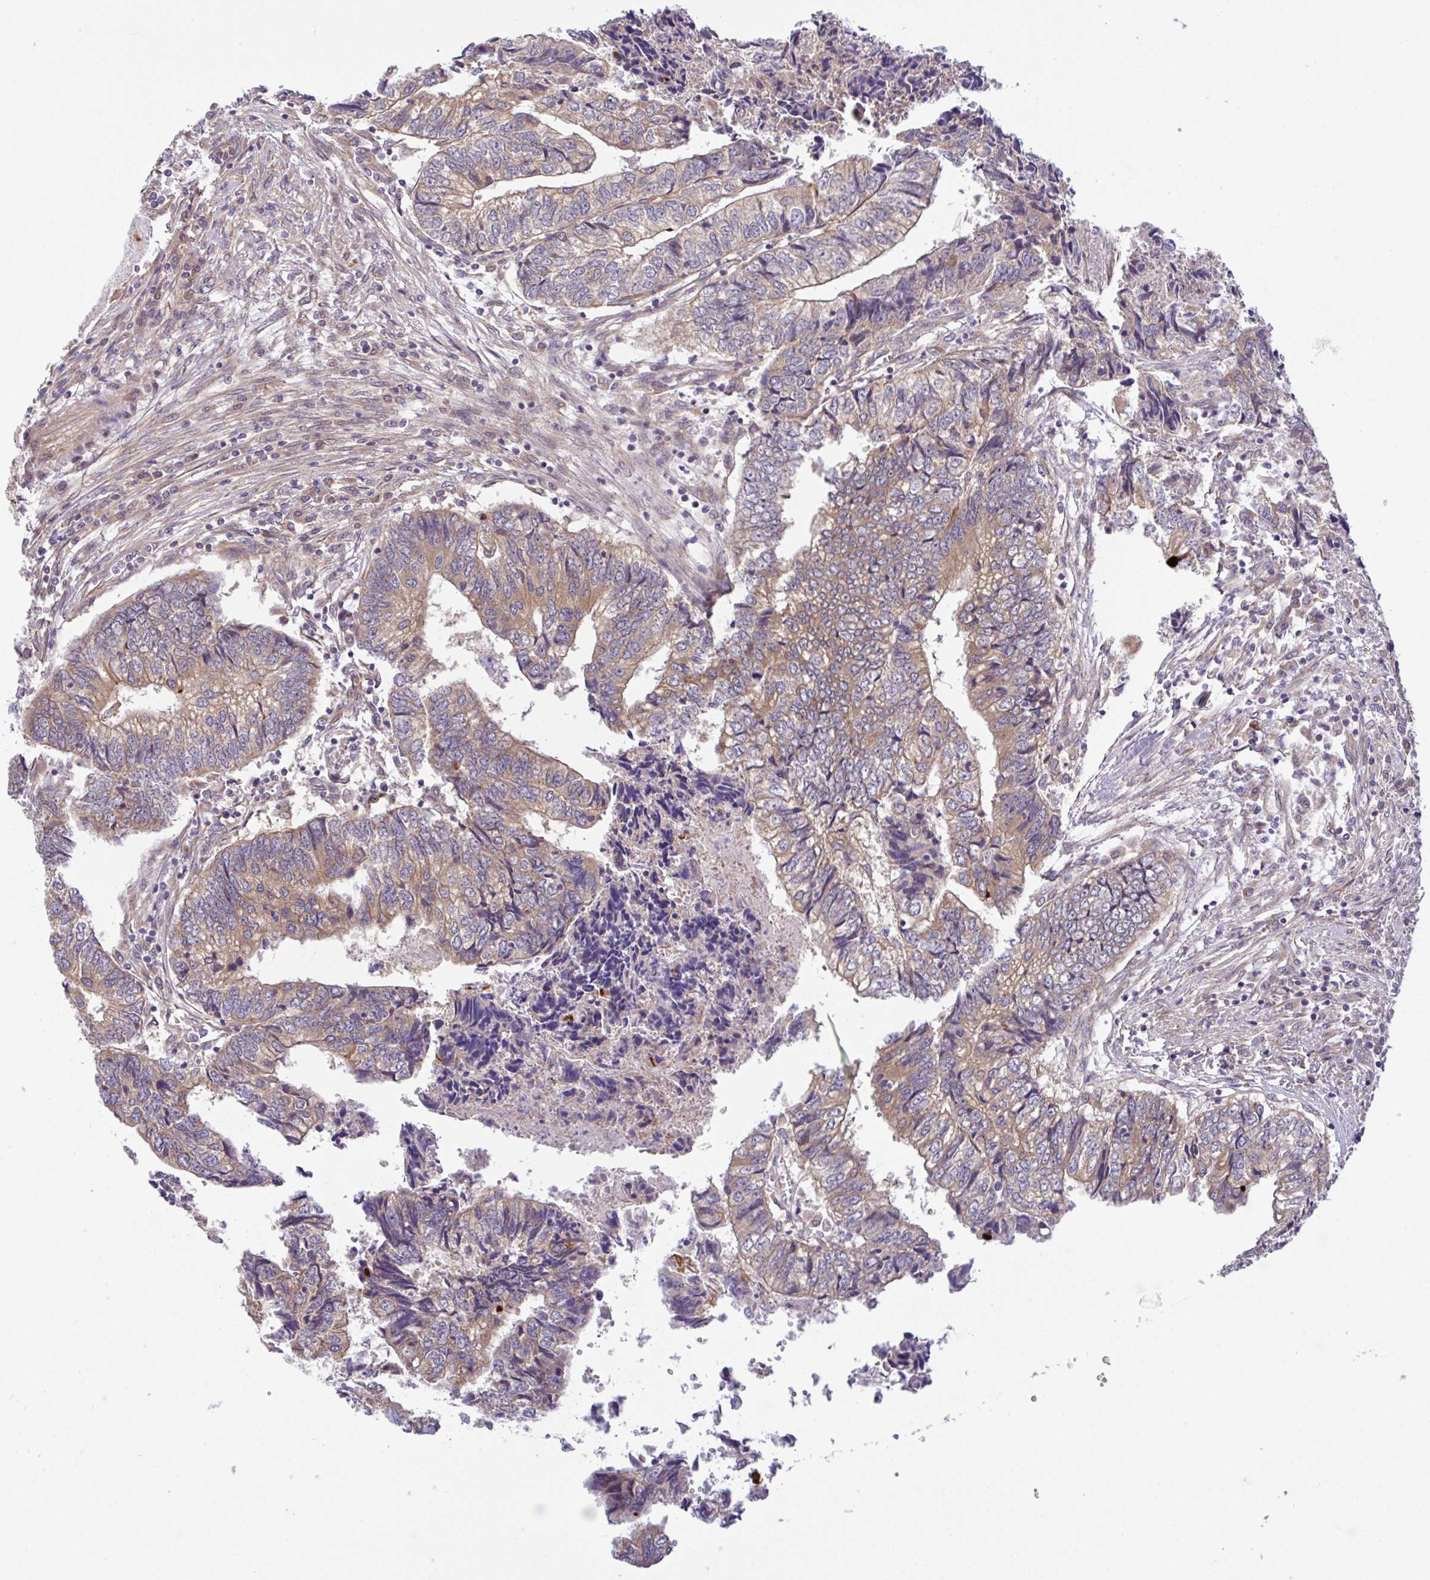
{"staining": {"intensity": "moderate", "quantity": "25%-75%", "location": "cytoplasmic/membranous"}, "tissue": "colorectal cancer", "cell_type": "Tumor cells", "image_type": "cancer", "snomed": [{"axis": "morphology", "description": "Adenocarcinoma, NOS"}, {"axis": "topography", "description": "Colon"}], "caption": "An image of human colorectal cancer (adenocarcinoma) stained for a protein demonstrates moderate cytoplasmic/membranous brown staining in tumor cells. The protein of interest is stained brown, and the nuclei are stained in blue (DAB IHC with brightfield microscopy, high magnification).", "gene": "UBE4A", "patient": {"sex": "male", "age": 86}}